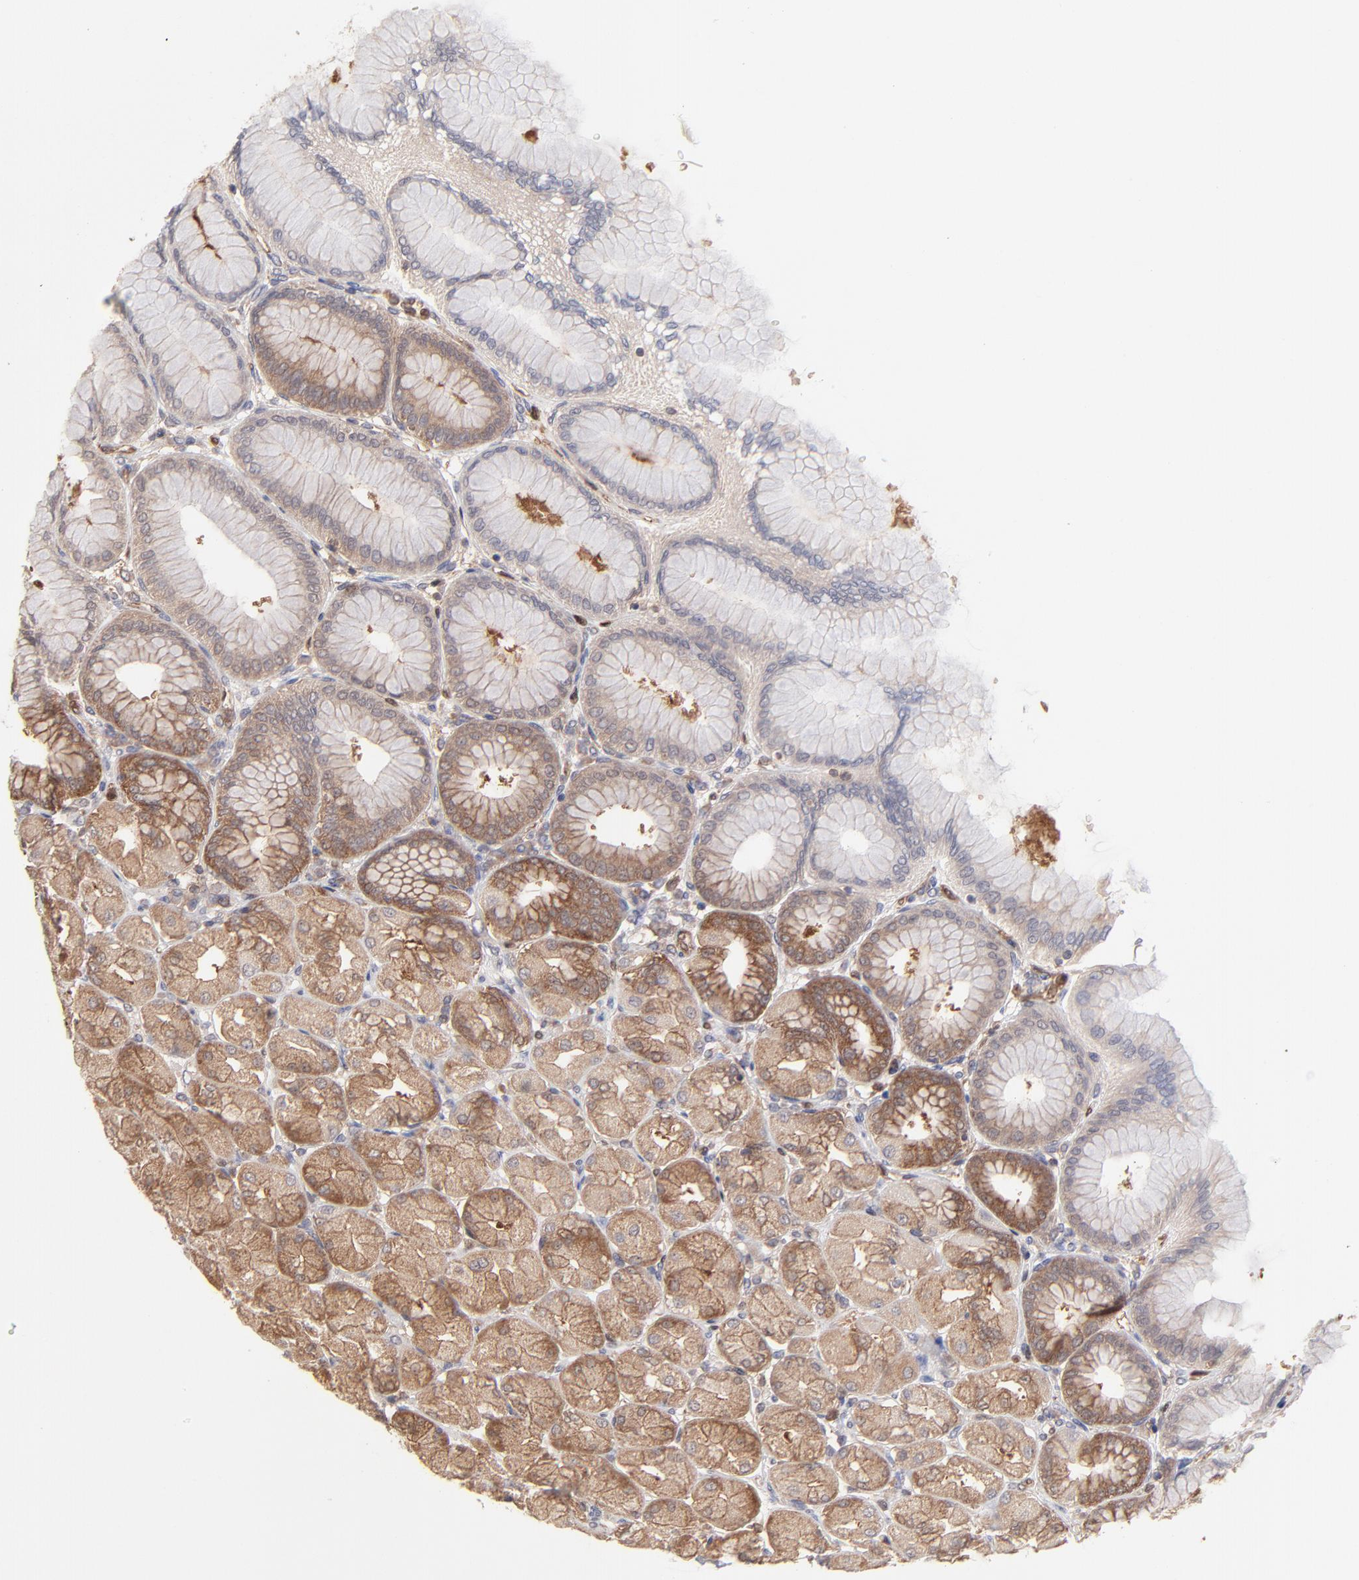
{"staining": {"intensity": "strong", "quantity": "25%-75%", "location": "cytoplasmic/membranous"}, "tissue": "stomach", "cell_type": "Glandular cells", "image_type": "normal", "snomed": [{"axis": "morphology", "description": "Normal tissue, NOS"}, {"axis": "topography", "description": "Stomach, upper"}], "caption": "Glandular cells demonstrate high levels of strong cytoplasmic/membranous expression in approximately 25%-75% of cells in unremarkable stomach.", "gene": "GART", "patient": {"sex": "female", "age": 56}}